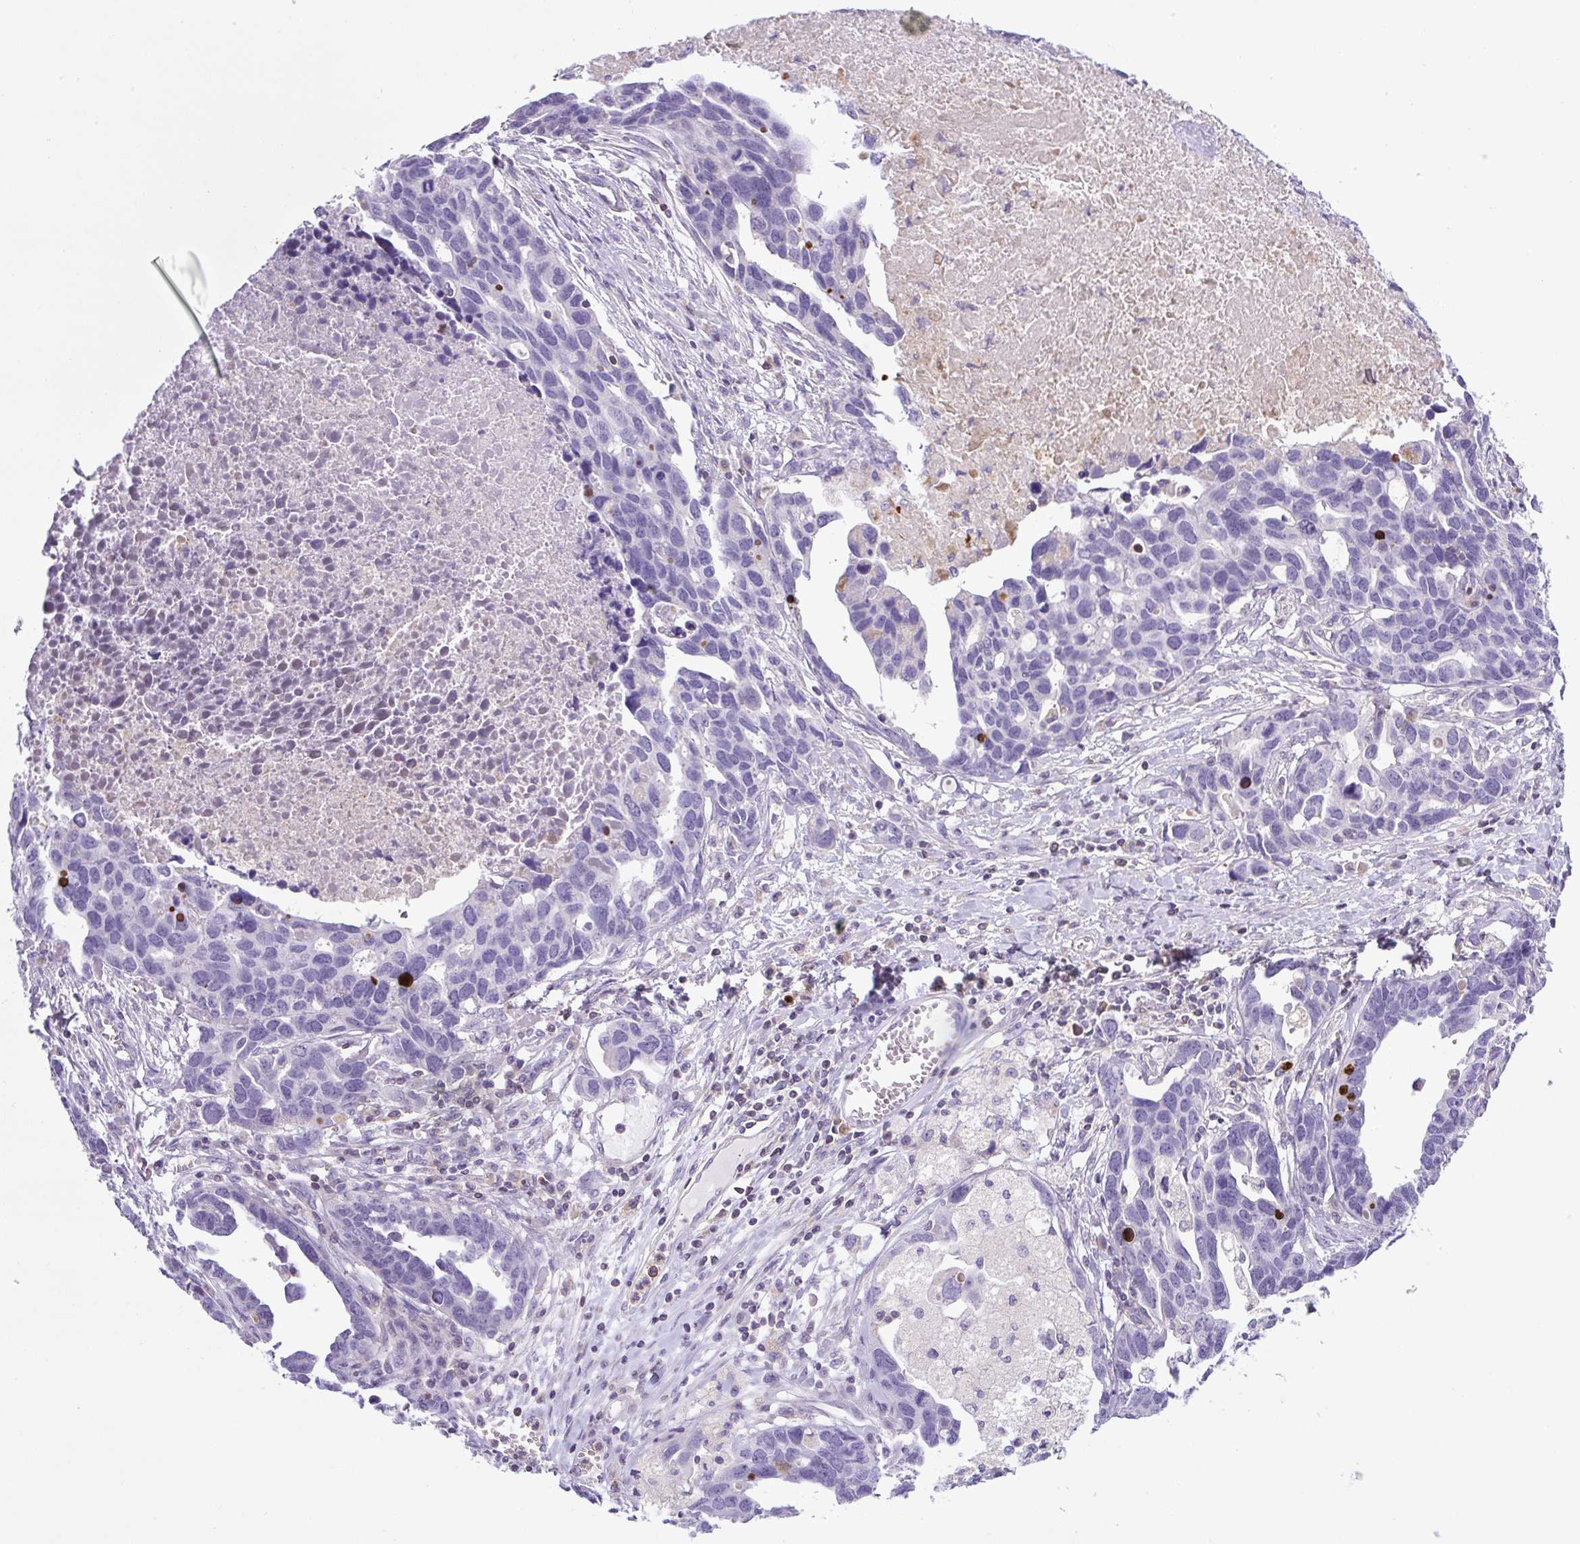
{"staining": {"intensity": "negative", "quantity": "none", "location": "none"}, "tissue": "ovarian cancer", "cell_type": "Tumor cells", "image_type": "cancer", "snomed": [{"axis": "morphology", "description": "Cystadenocarcinoma, serous, NOS"}, {"axis": "topography", "description": "Ovary"}], "caption": "Immunohistochemical staining of ovarian serous cystadenocarcinoma demonstrates no significant expression in tumor cells. (Brightfield microscopy of DAB IHC at high magnification).", "gene": "PIP5KL1", "patient": {"sex": "female", "age": 54}}